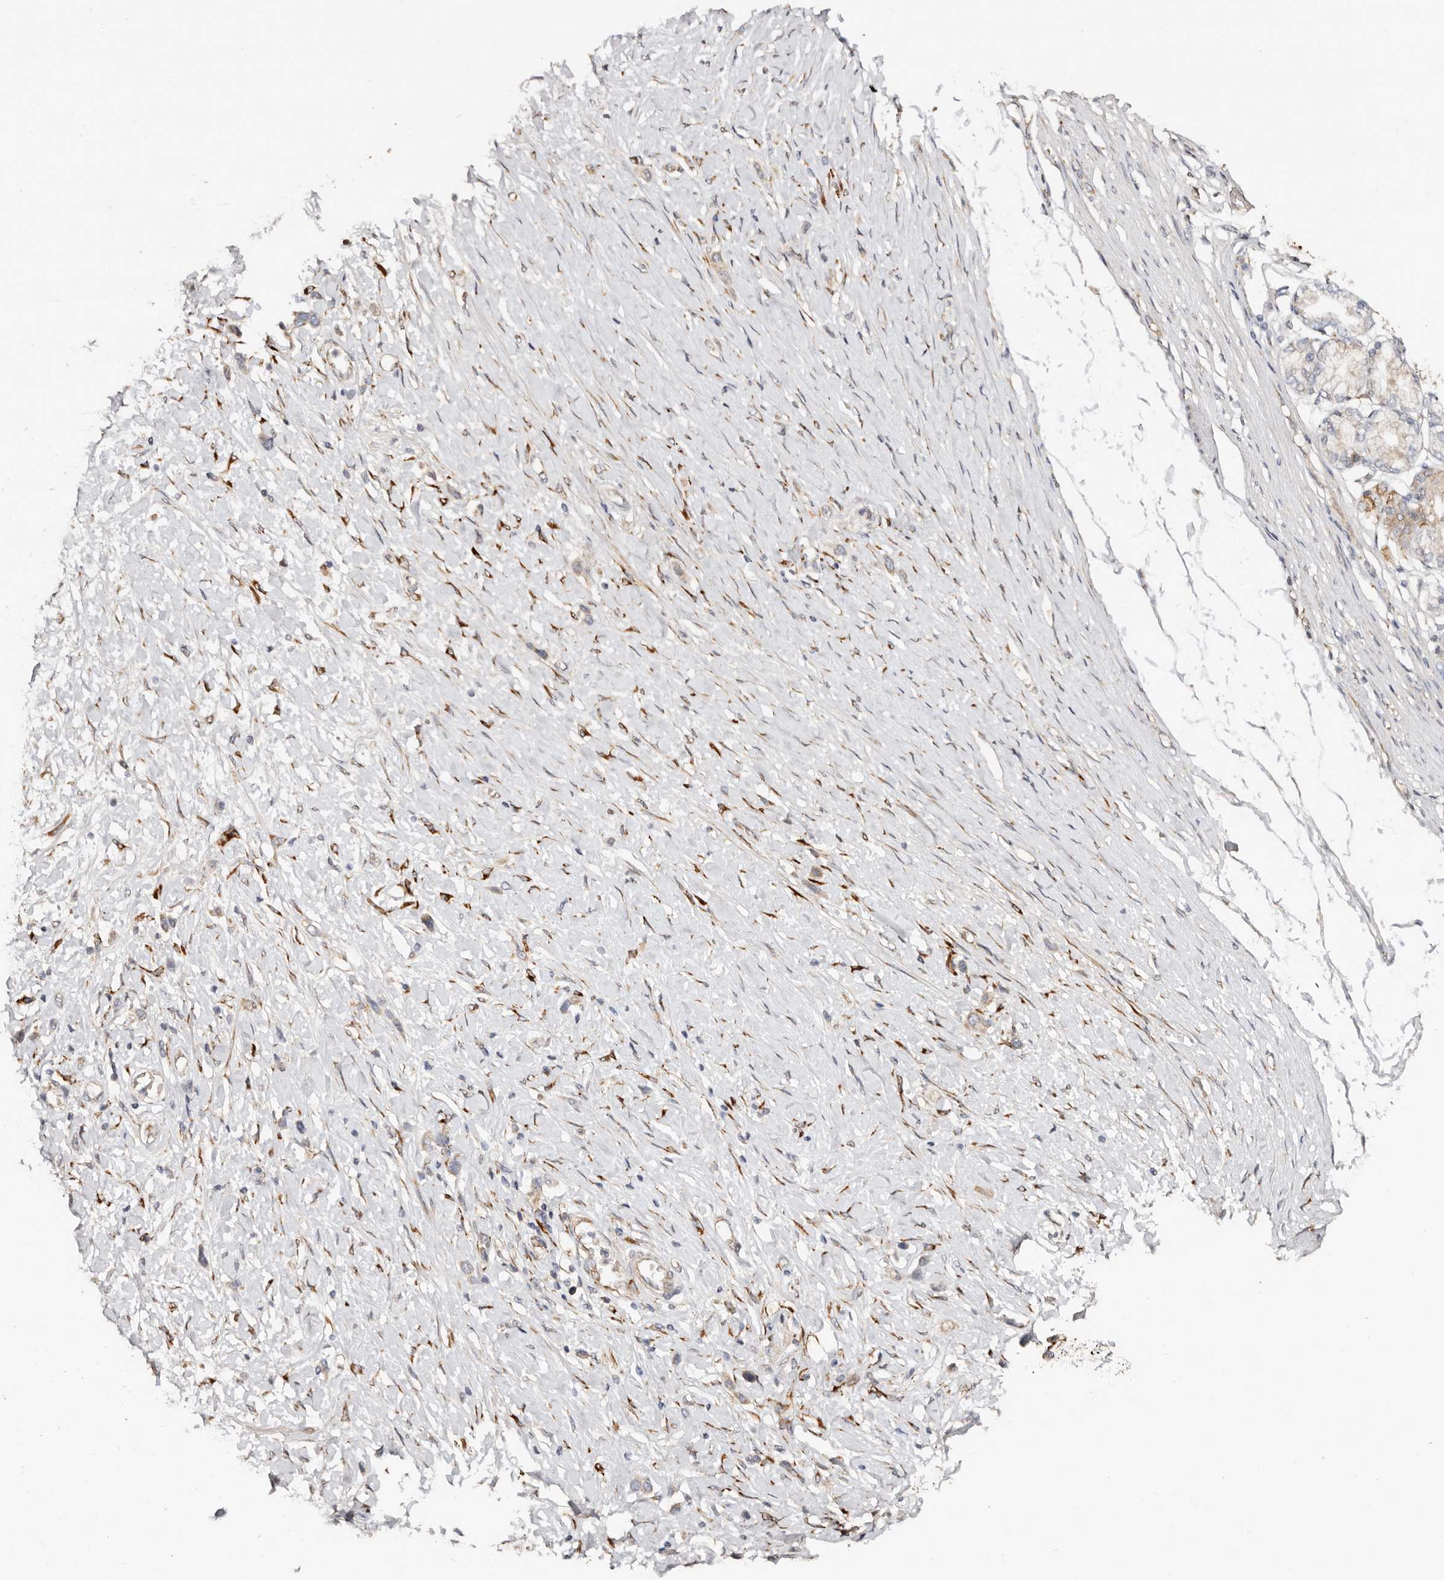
{"staining": {"intensity": "negative", "quantity": "none", "location": "none"}, "tissue": "stomach cancer", "cell_type": "Tumor cells", "image_type": "cancer", "snomed": [{"axis": "morphology", "description": "Adenocarcinoma, NOS"}, {"axis": "topography", "description": "Stomach"}], "caption": "The immunohistochemistry micrograph has no significant staining in tumor cells of stomach cancer tissue.", "gene": "SERPINH1", "patient": {"sex": "female", "age": 65}}